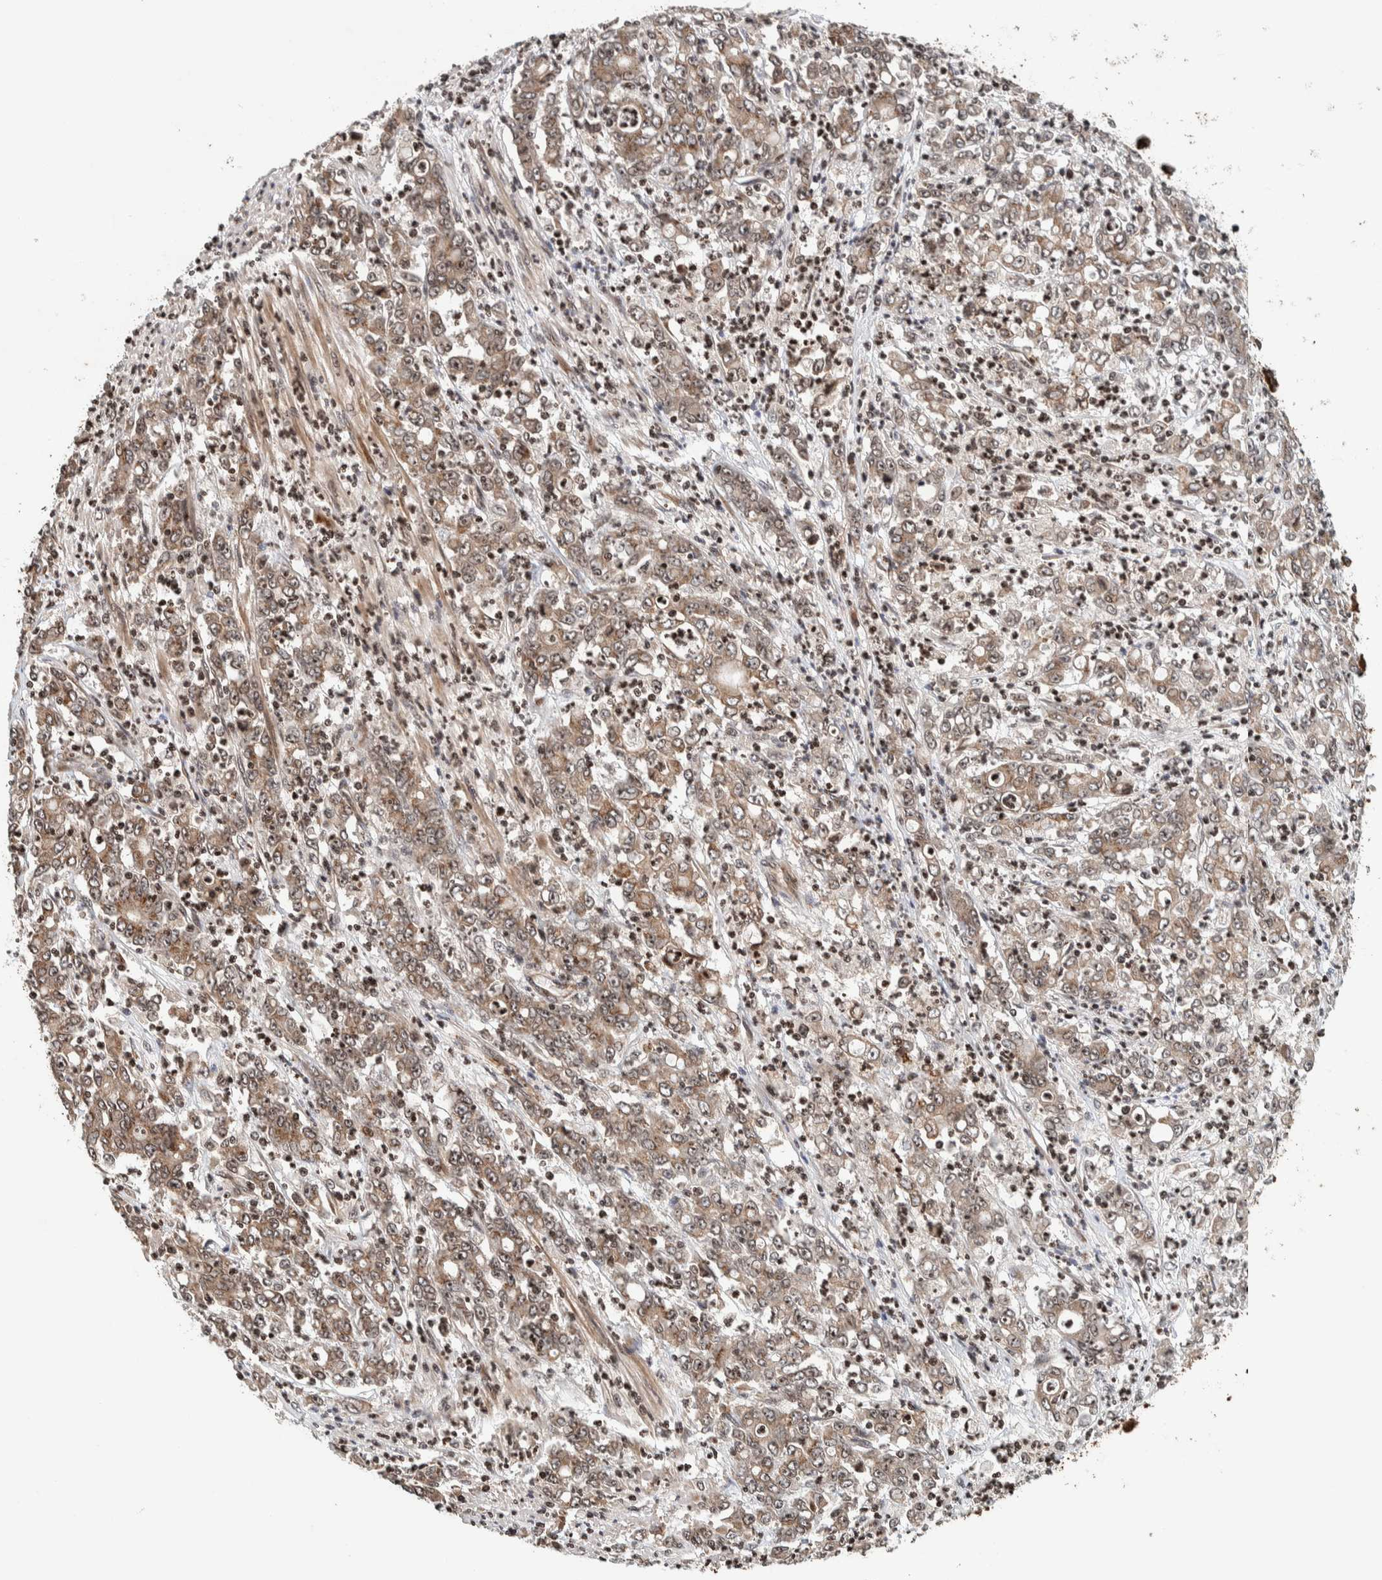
{"staining": {"intensity": "weak", "quantity": ">75%", "location": "cytoplasmic/membranous,nuclear"}, "tissue": "stomach cancer", "cell_type": "Tumor cells", "image_type": "cancer", "snomed": [{"axis": "morphology", "description": "Adenocarcinoma, NOS"}, {"axis": "topography", "description": "Stomach, lower"}], "caption": "There is low levels of weak cytoplasmic/membranous and nuclear staining in tumor cells of stomach cancer, as demonstrated by immunohistochemical staining (brown color).", "gene": "CCDC182", "patient": {"sex": "female", "age": 71}}